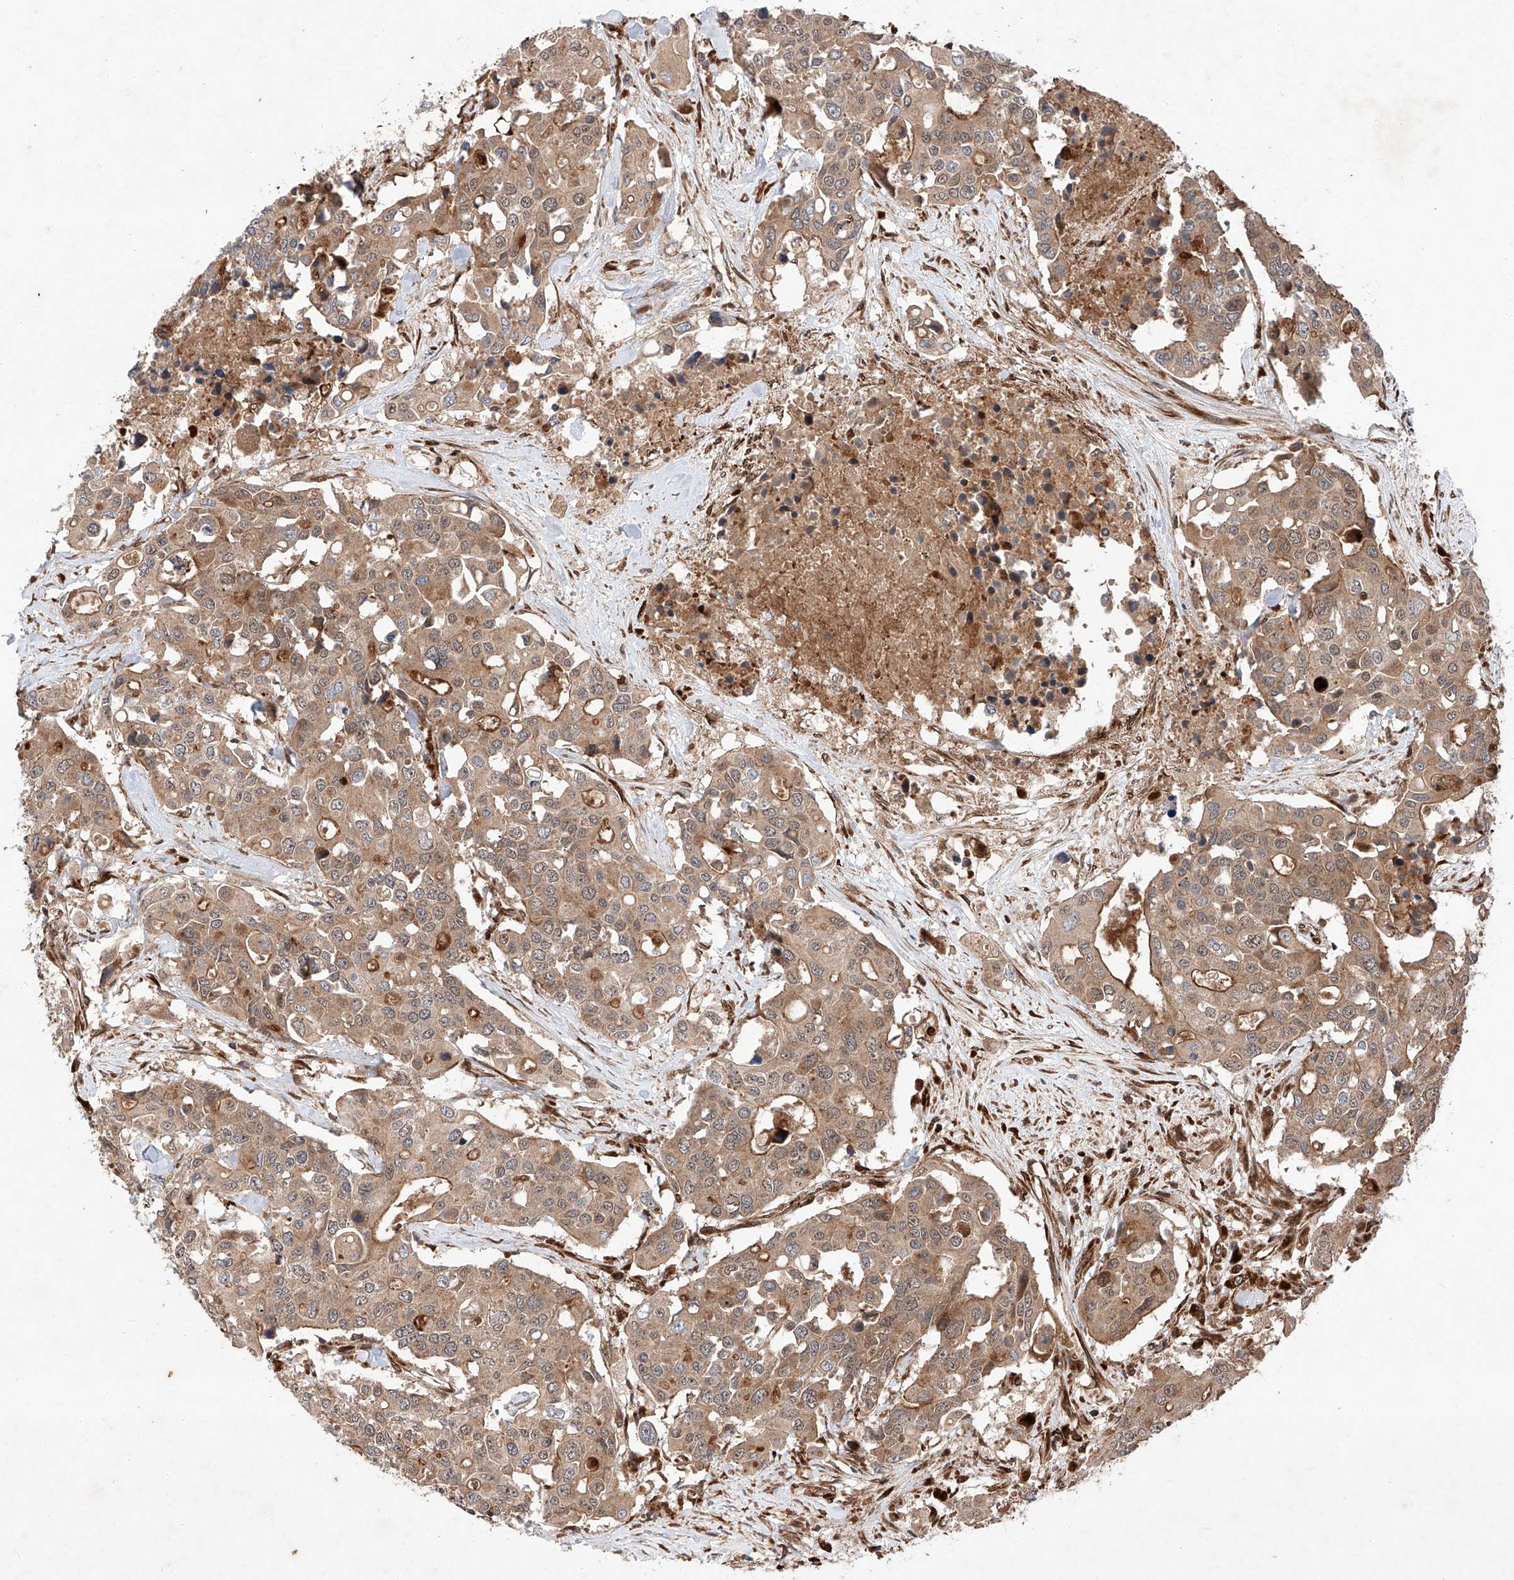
{"staining": {"intensity": "moderate", "quantity": ">75%", "location": "cytoplasmic/membranous,nuclear"}, "tissue": "colorectal cancer", "cell_type": "Tumor cells", "image_type": "cancer", "snomed": [{"axis": "morphology", "description": "Adenocarcinoma, NOS"}, {"axis": "topography", "description": "Colon"}], "caption": "An image showing moderate cytoplasmic/membranous and nuclear positivity in about >75% of tumor cells in adenocarcinoma (colorectal), as visualized by brown immunohistochemical staining.", "gene": "ZFP28", "patient": {"sex": "male", "age": 77}}